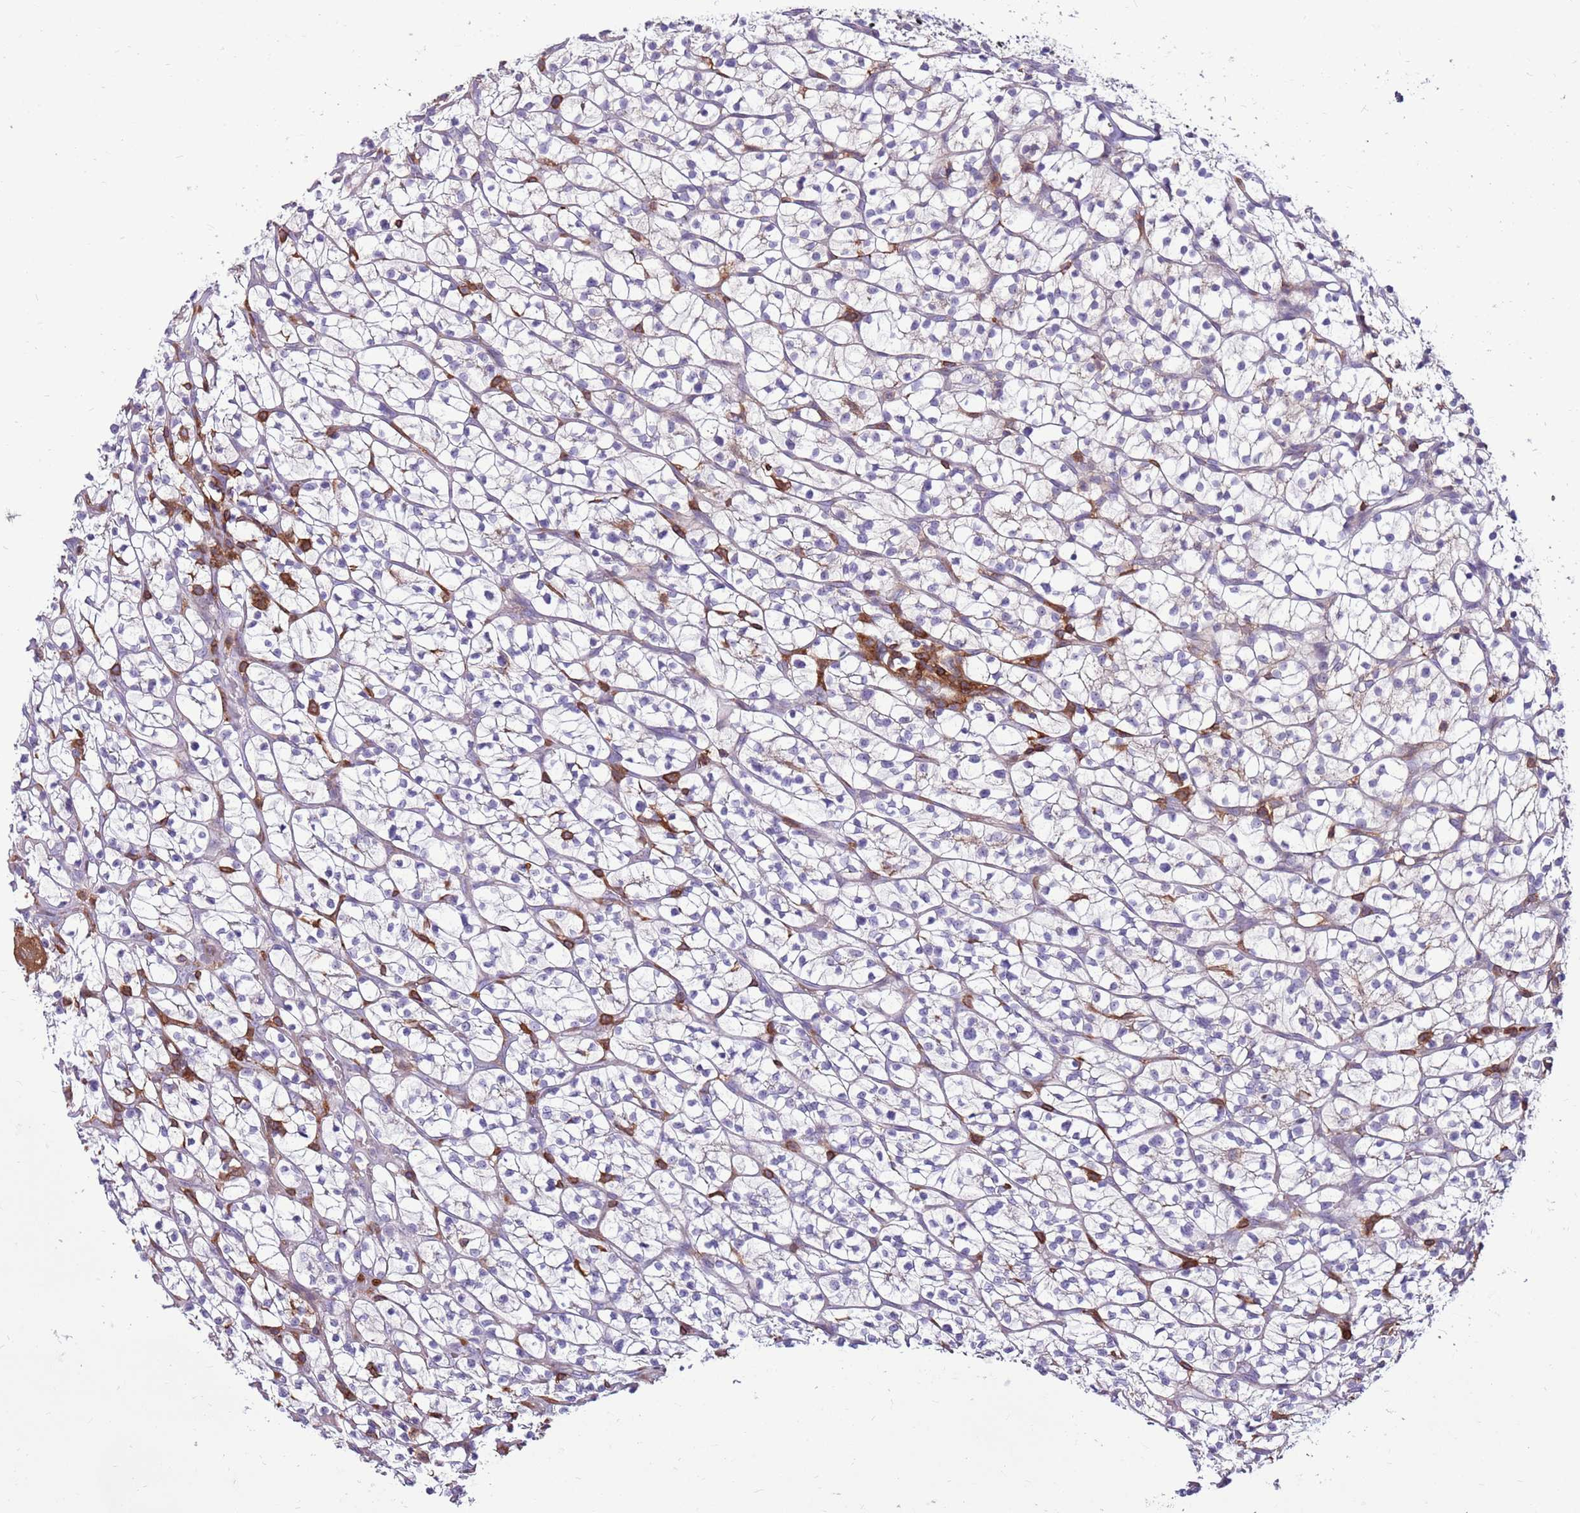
{"staining": {"intensity": "negative", "quantity": "none", "location": "none"}, "tissue": "renal cancer", "cell_type": "Tumor cells", "image_type": "cancer", "snomed": [{"axis": "morphology", "description": "Adenocarcinoma, NOS"}, {"axis": "topography", "description": "Kidney"}], "caption": "High power microscopy photomicrograph of an immunohistochemistry histopathology image of renal cancer, revealing no significant positivity in tumor cells.", "gene": "ZSWIM1", "patient": {"sex": "female", "age": 64}}